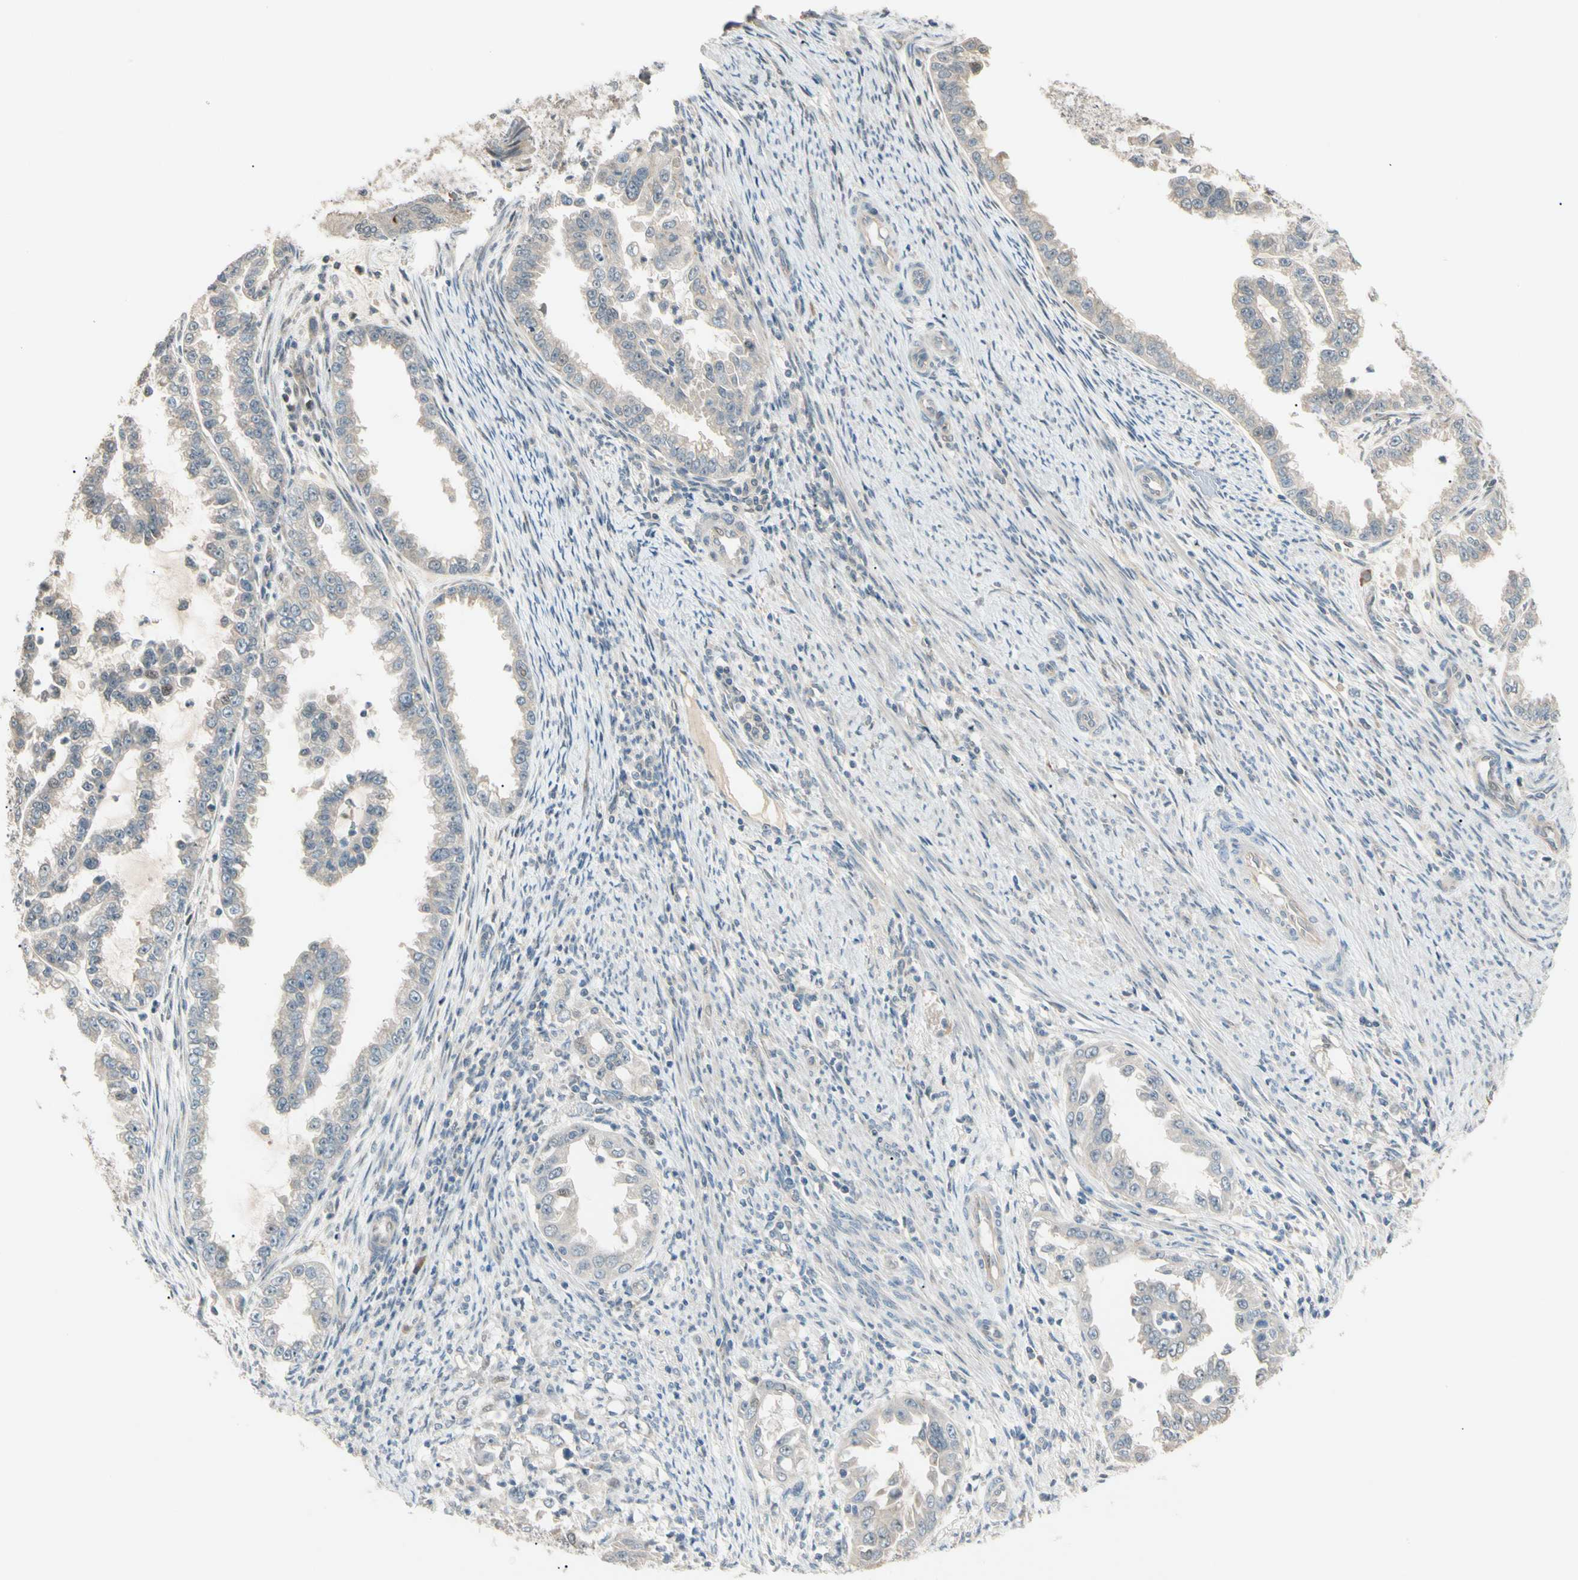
{"staining": {"intensity": "weak", "quantity": "25%-75%", "location": "cytoplasmic/membranous"}, "tissue": "endometrial cancer", "cell_type": "Tumor cells", "image_type": "cancer", "snomed": [{"axis": "morphology", "description": "Adenocarcinoma, NOS"}, {"axis": "topography", "description": "Endometrium"}], "caption": "IHC micrograph of neoplastic tissue: endometrial cancer (adenocarcinoma) stained using immunohistochemistry (IHC) displays low levels of weak protein expression localized specifically in the cytoplasmic/membranous of tumor cells, appearing as a cytoplasmic/membranous brown color.", "gene": "P3H2", "patient": {"sex": "female", "age": 85}}